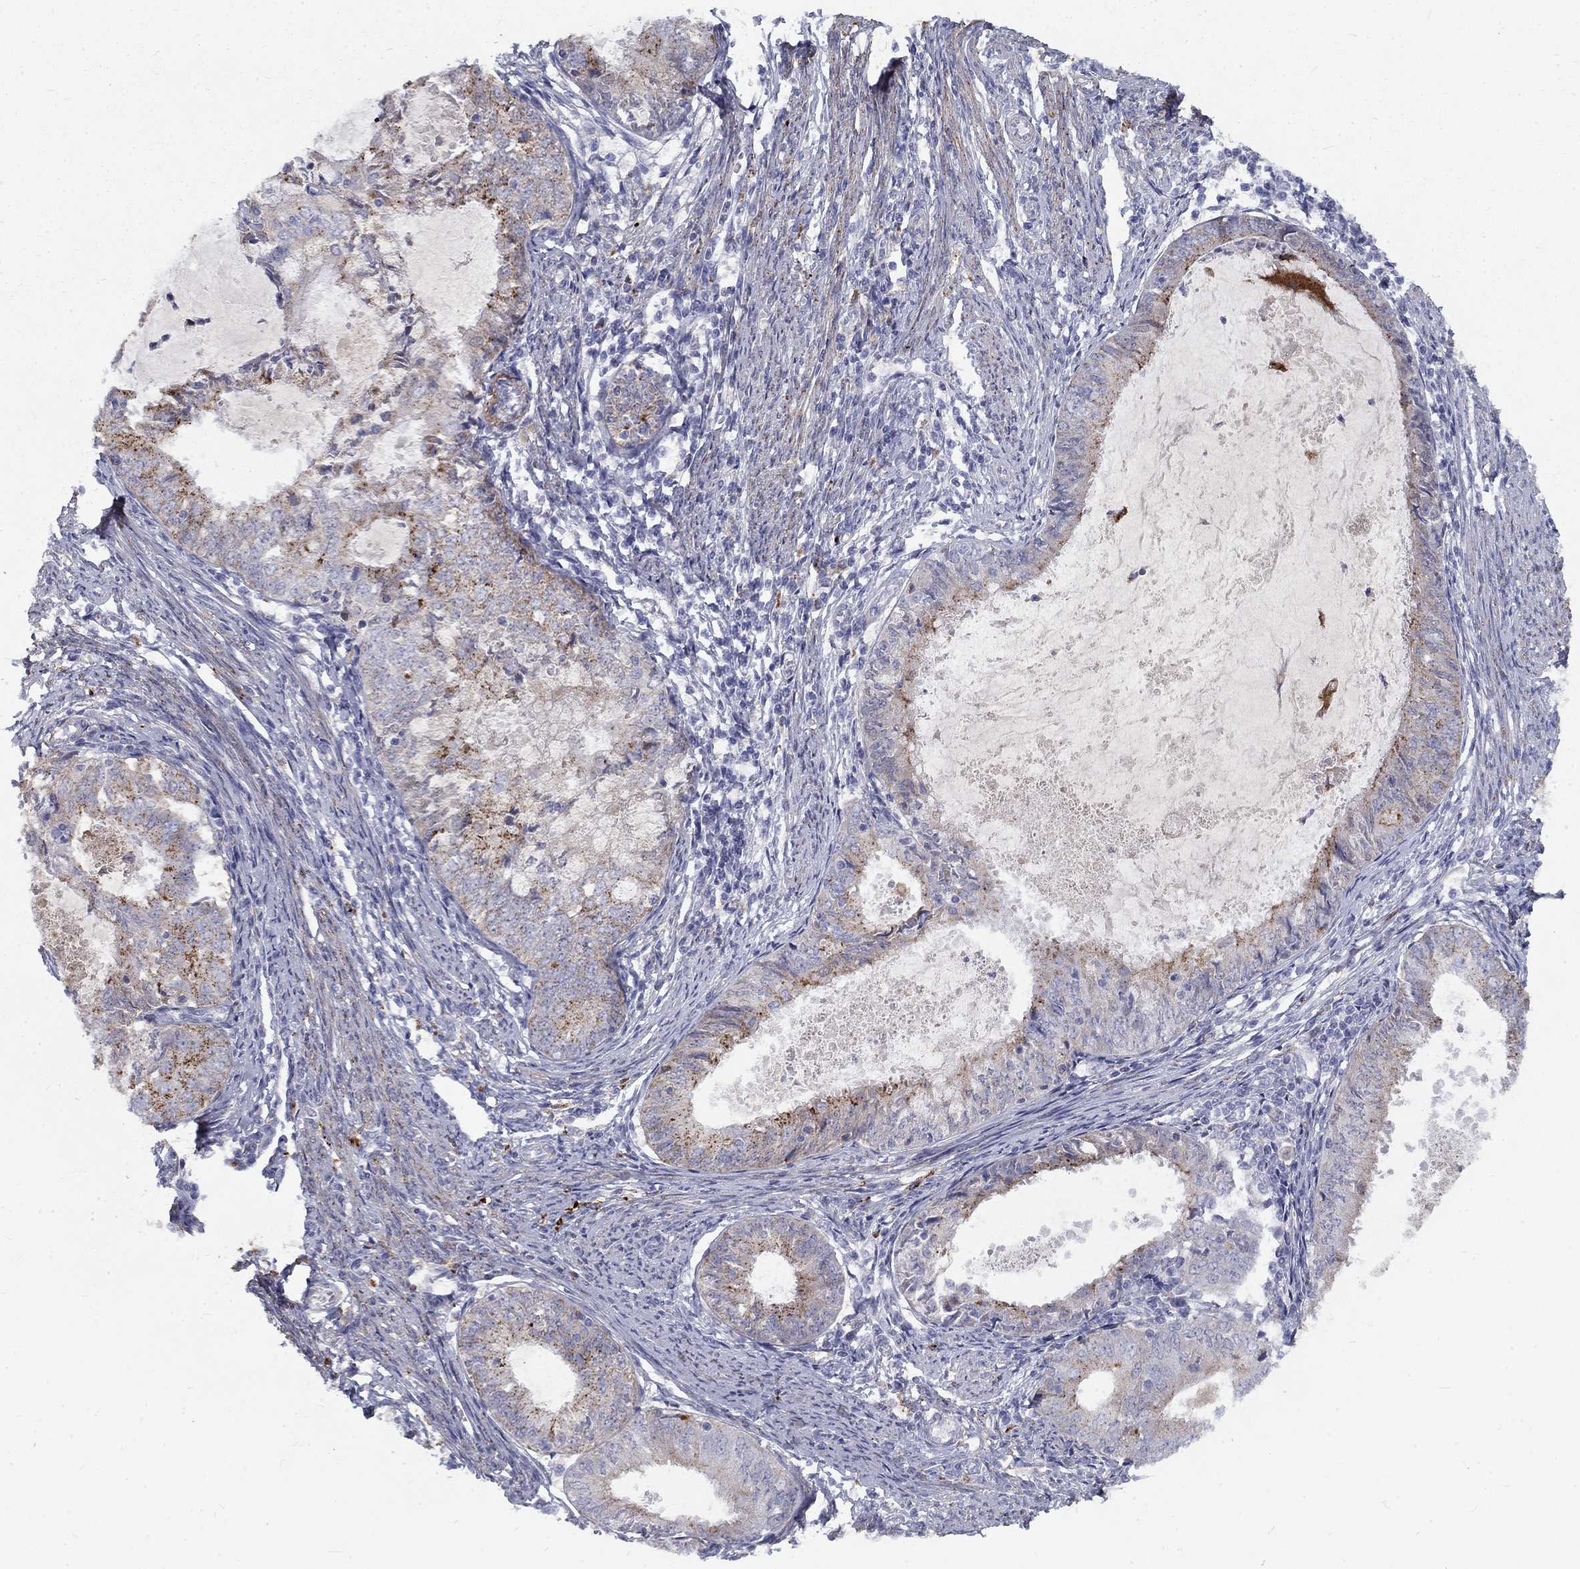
{"staining": {"intensity": "strong", "quantity": "<25%", "location": "cytoplasmic/membranous"}, "tissue": "endometrial cancer", "cell_type": "Tumor cells", "image_type": "cancer", "snomed": [{"axis": "morphology", "description": "Adenocarcinoma, NOS"}, {"axis": "topography", "description": "Endometrium"}], "caption": "The photomicrograph shows staining of endometrial adenocarcinoma, revealing strong cytoplasmic/membranous protein staining (brown color) within tumor cells.", "gene": "EPDR1", "patient": {"sex": "female", "age": 57}}